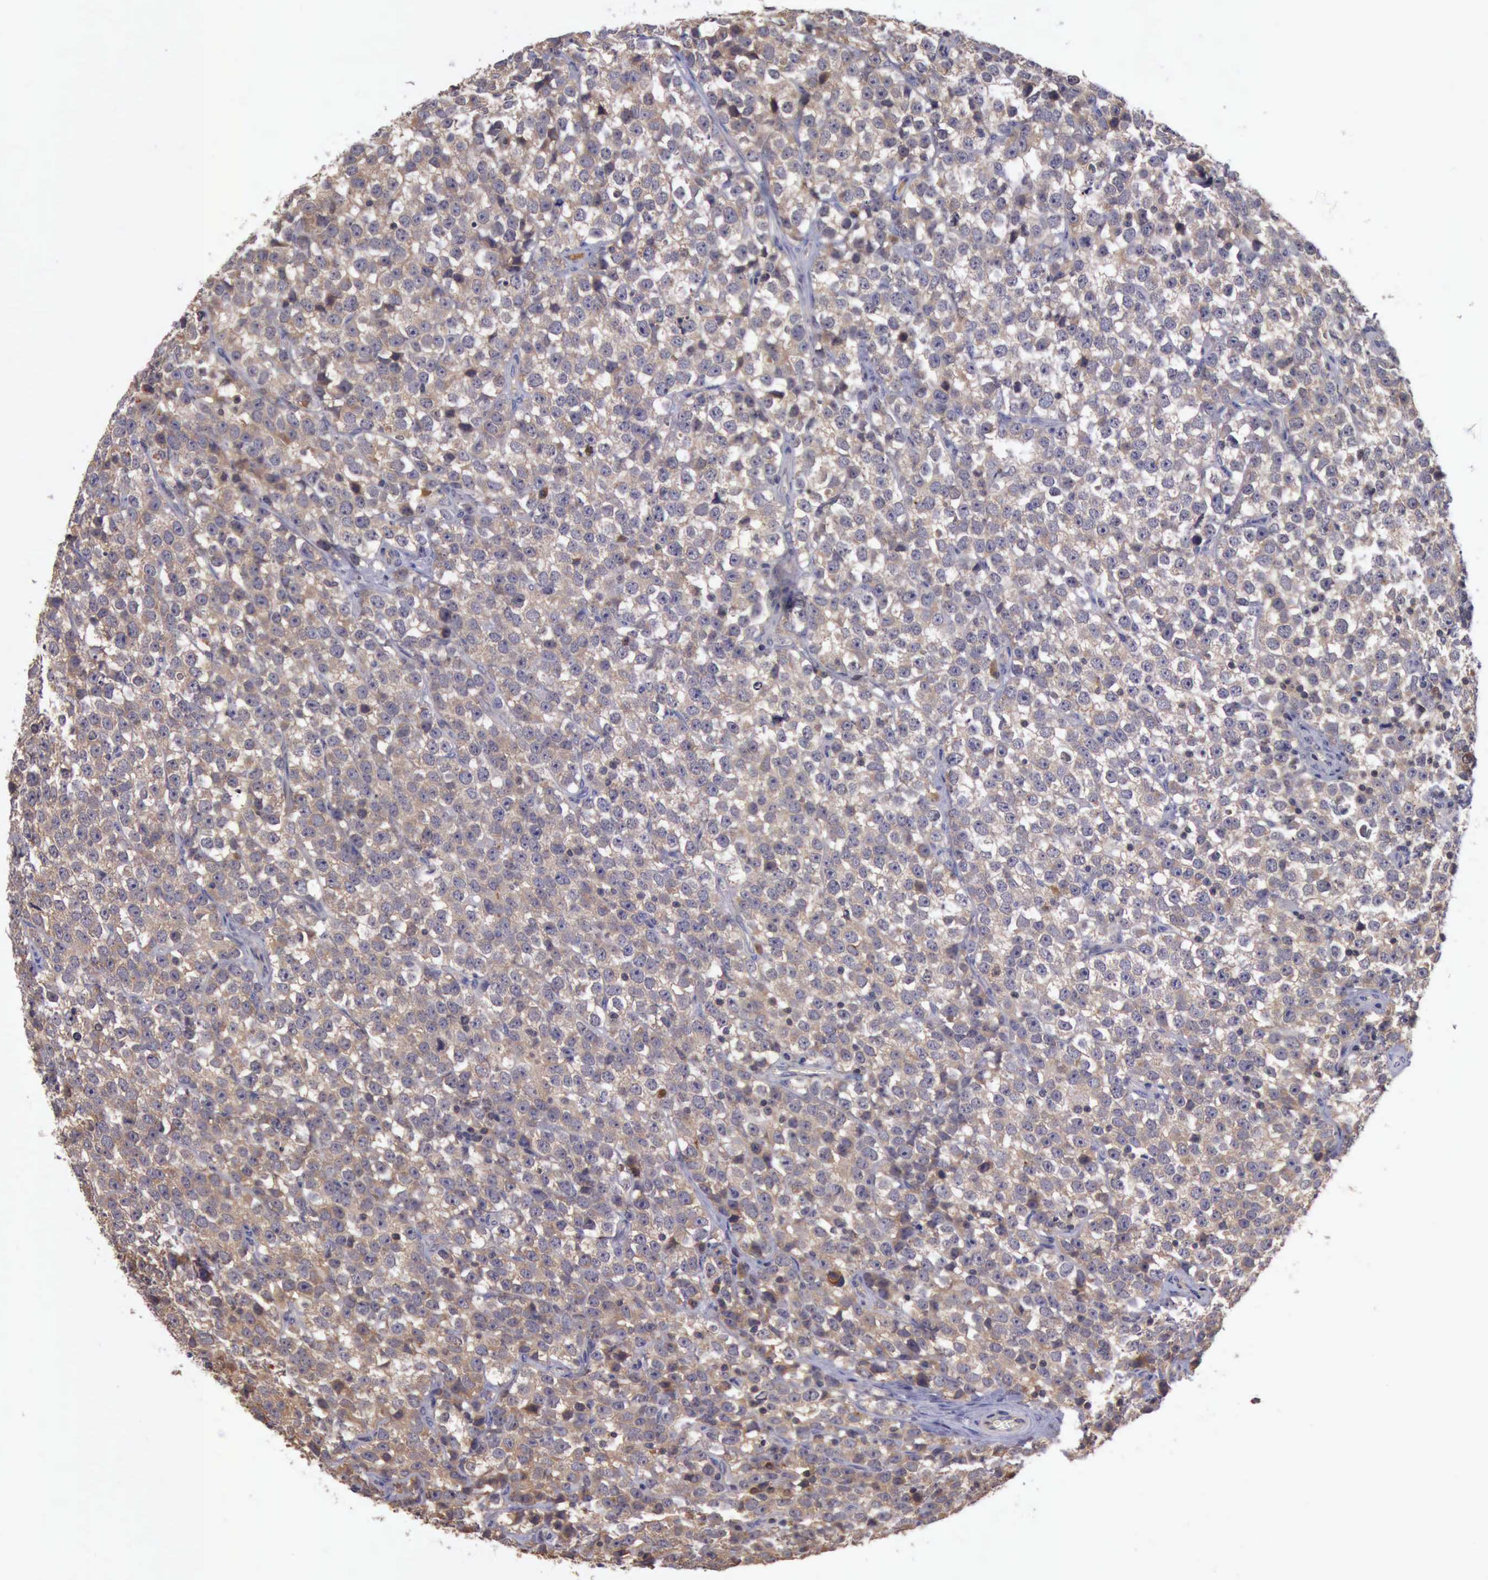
{"staining": {"intensity": "weak", "quantity": "<25%", "location": "cytoplasmic/membranous"}, "tissue": "testis cancer", "cell_type": "Tumor cells", "image_type": "cancer", "snomed": [{"axis": "morphology", "description": "Seminoma, NOS"}, {"axis": "topography", "description": "Testis"}], "caption": "DAB (3,3'-diaminobenzidine) immunohistochemical staining of seminoma (testis) shows no significant staining in tumor cells.", "gene": "RAB39B", "patient": {"sex": "male", "age": 25}}